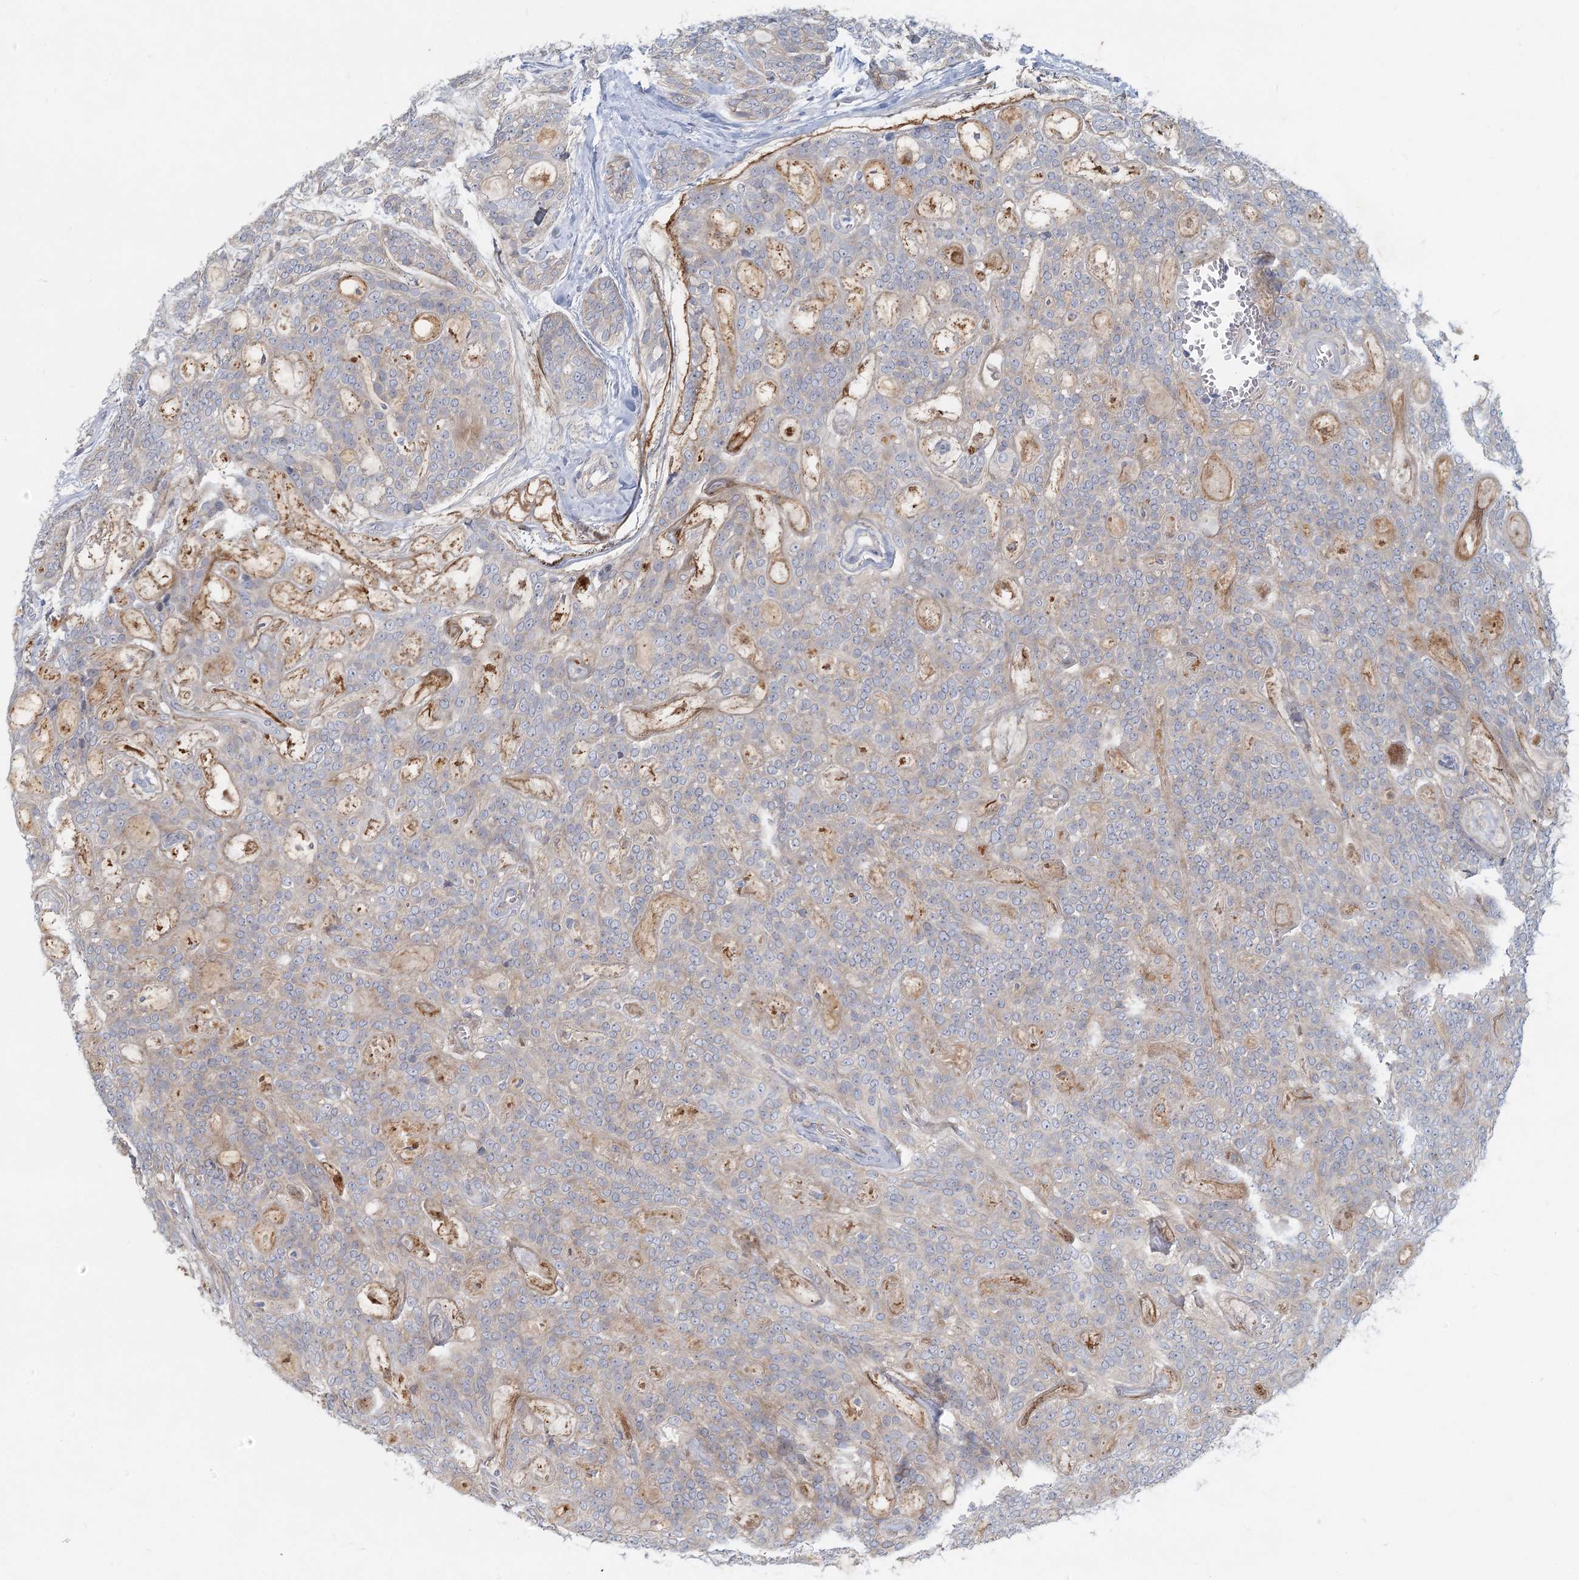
{"staining": {"intensity": "weak", "quantity": "<25%", "location": "cytoplasmic/membranous"}, "tissue": "head and neck cancer", "cell_type": "Tumor cells", "image_type": "cancer", "snomed": [{"axis": "morphology", "description": "Adenocarcinoma, NOS"}, {"axis": "topography", "description": "Head-Neck"}], "caption": "There is no significant positivity in tumor cells of head and neck cancer (adenocarcinoma).", "gene": "DNMBP", "patient": {"sex": "male", "age": 66}}